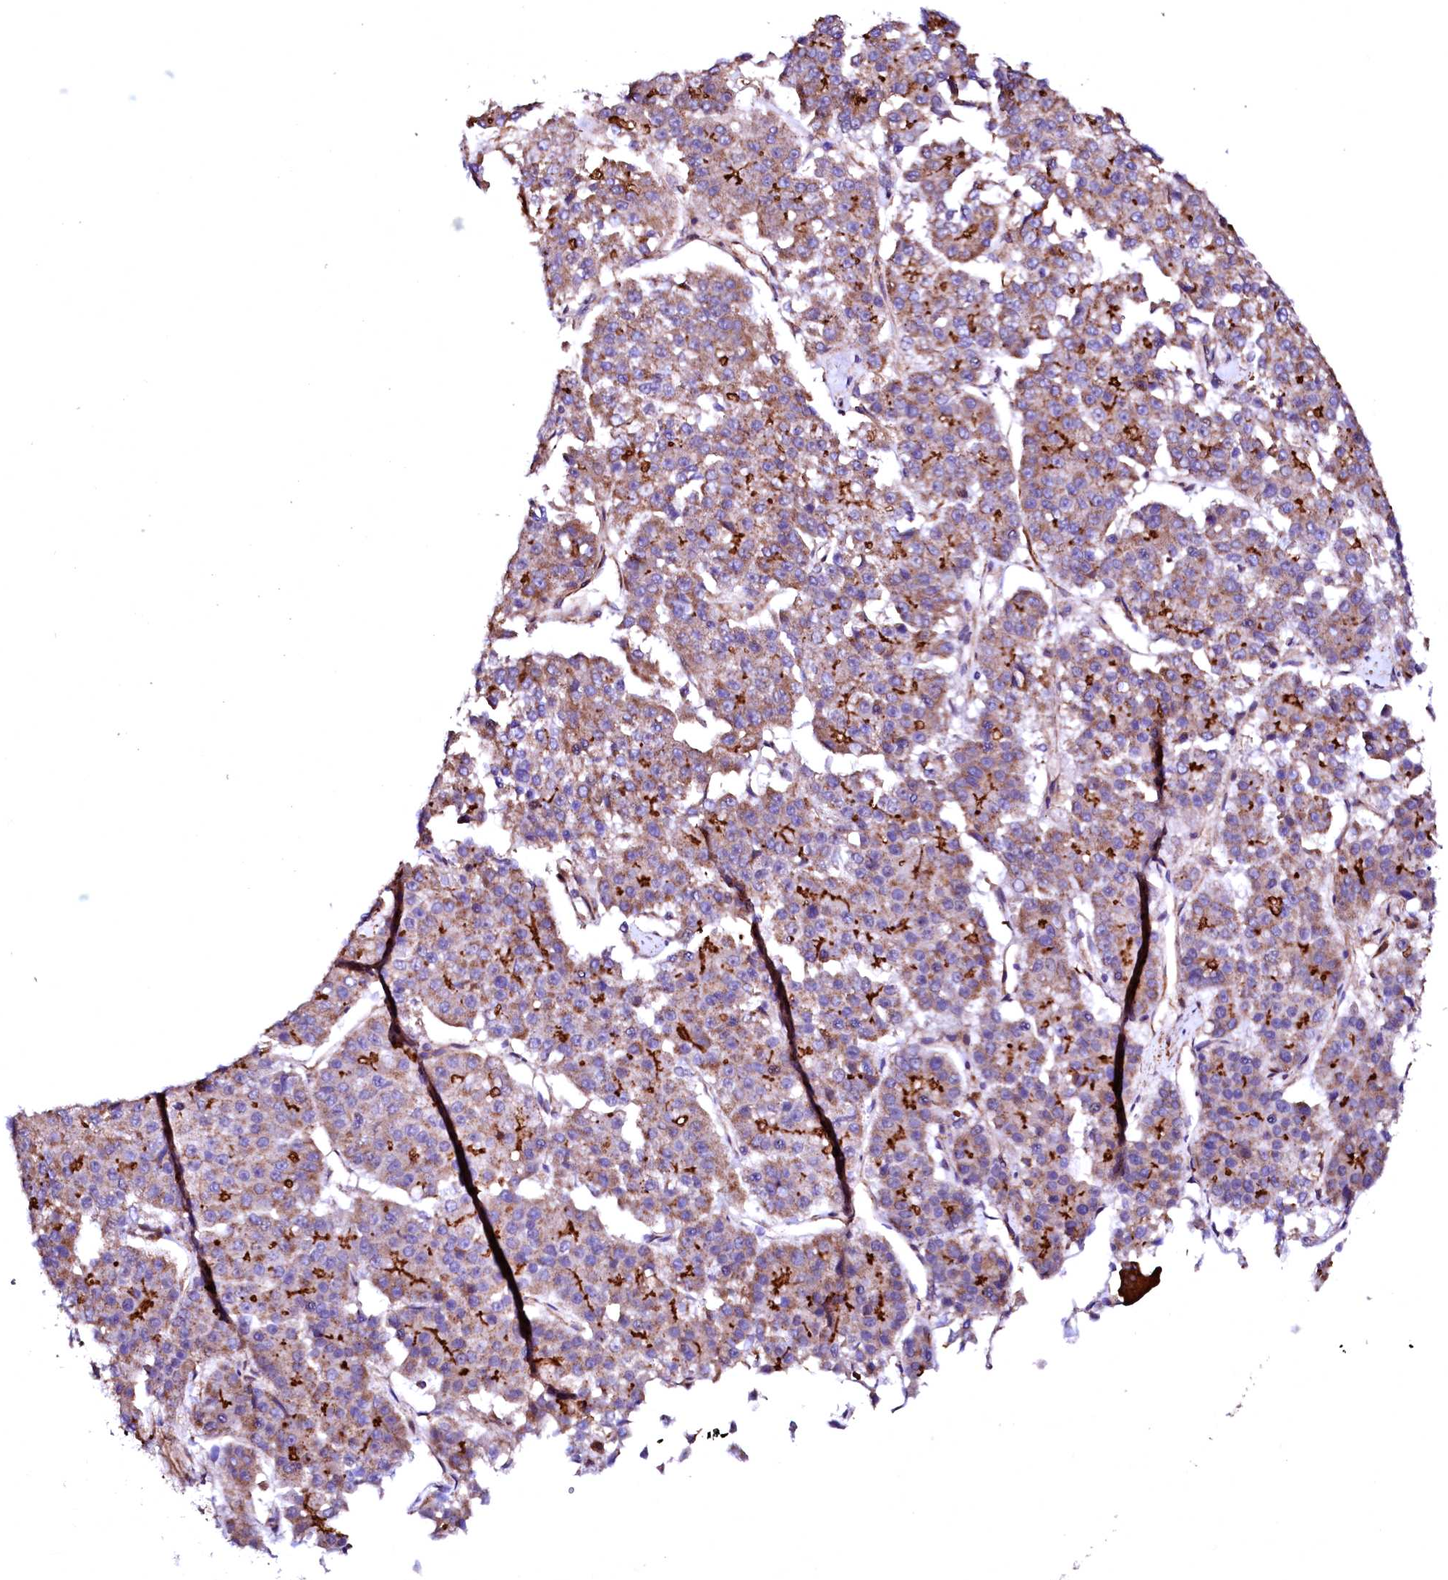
{"staining": {"intensity": "strong", "quantity": "<25%", "location": "cytoplasmic/membranous"}, "tissue": "pancreatic cancer", "cell_type": "Tumor cells", "image_type": "cancer", "snomed": [{"axis": "morphology", "description": "Adenocarcinoma, NOS"}, {"axis": "topography", "description": "Pancreas"}], "caption": "The histopathology image shows immunohistochemical staining of pancreatic adenocarcinoma. There is strong cytoplasmic/membranous staining is seen in approximately <25% of tumor cells. Nuclei are stained in blue.", "gene": "GPR176", "patient": {"sex": "male", "age": 50}}